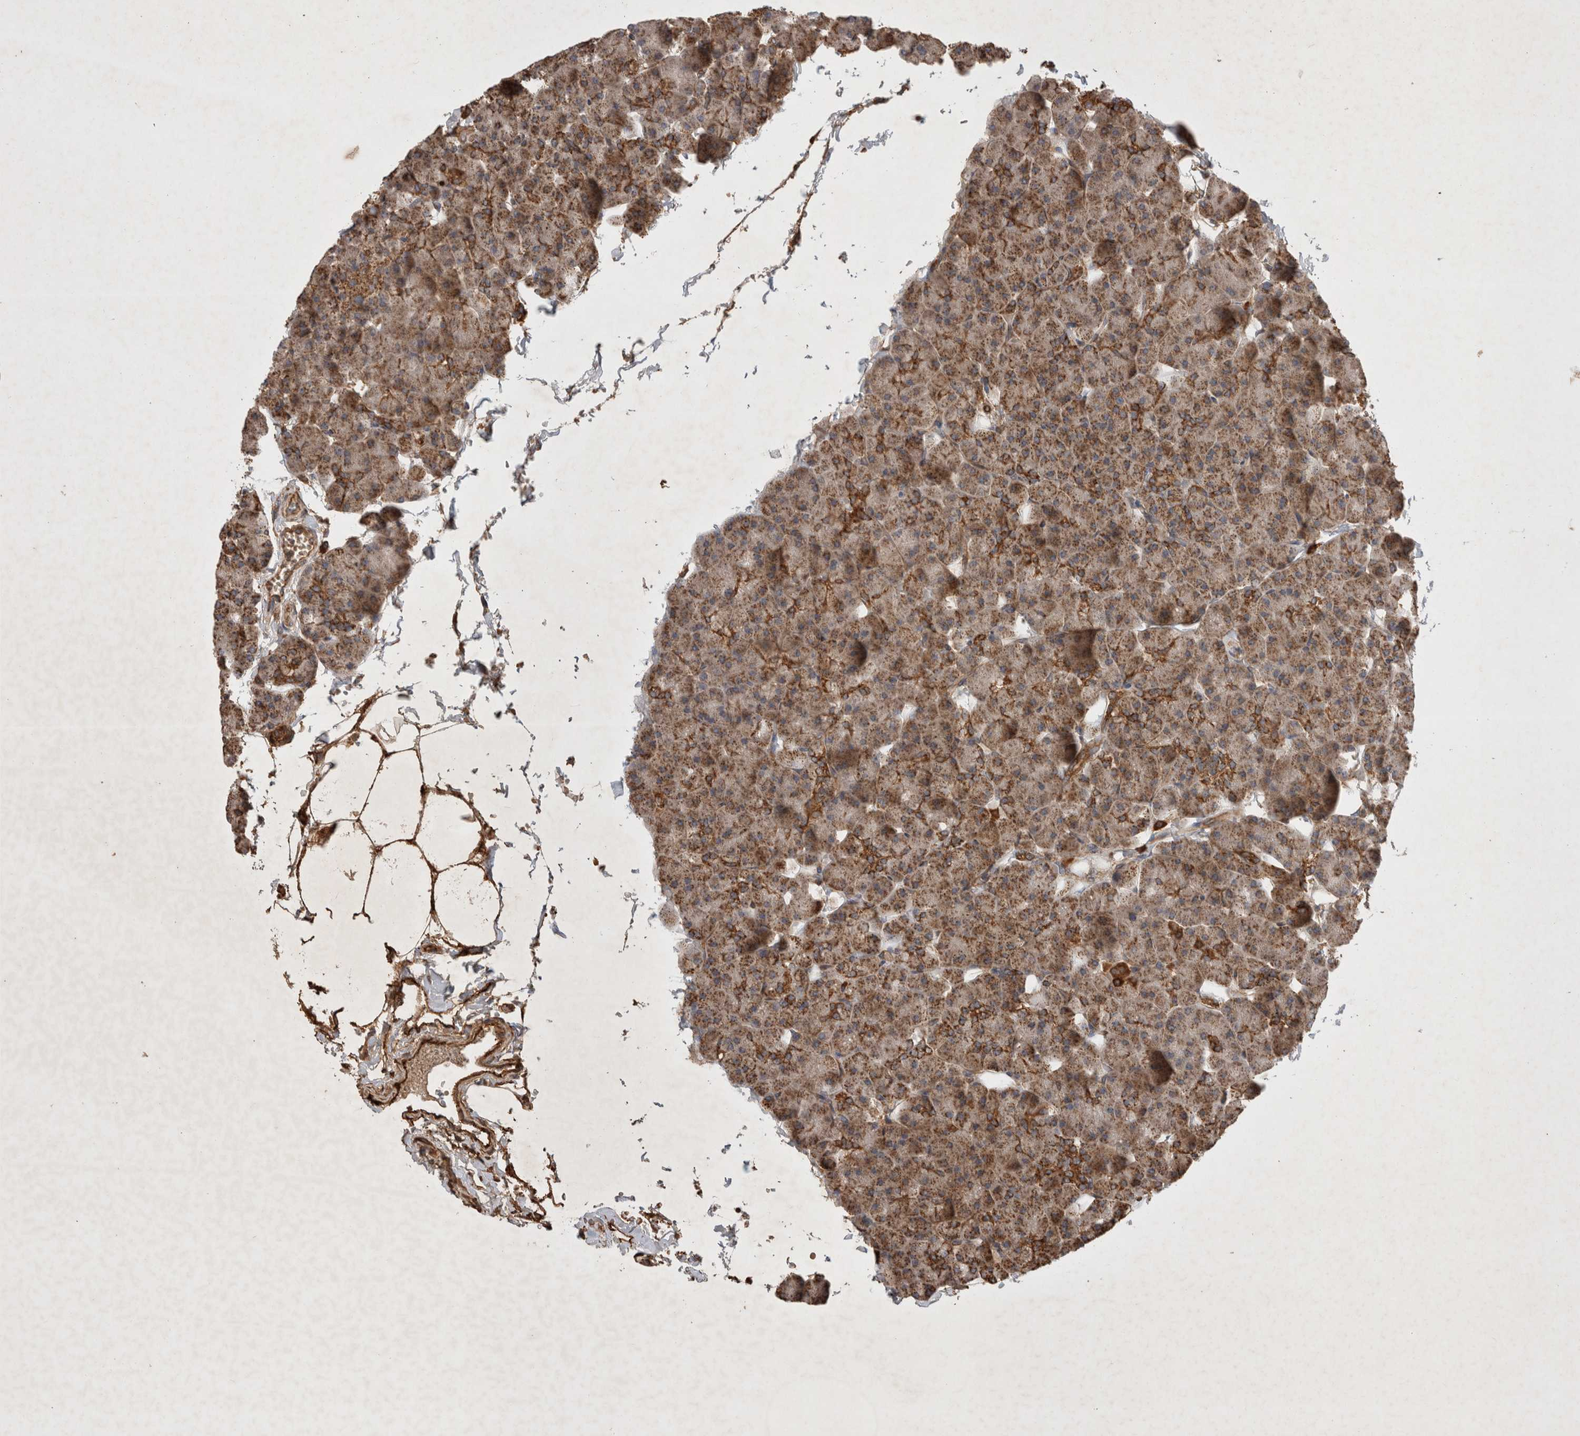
{"staining": {"intensity": "moderate", "quantity": ">75%", "location": "cytoplasmic/membranous"}, "tissue": "pancreas", "cell_type": "Exocrine glandular cells", "image_type": "normal", "snomed": [{"axis": "morphology", "description": "Normal tissue, NOS"}, {"axis": "topography", "description": "Pancreas"}], "caption": "Exocrine glandular cells reveal medium levels of moderate cytoplasmic/membranous staining in about >75% of cells in benign human pancreas. (DAB = brown stain, brightfield microscopy at high magnification).", "gene": "SERAC1", "patient": {"sex": "male", "age": 35}}